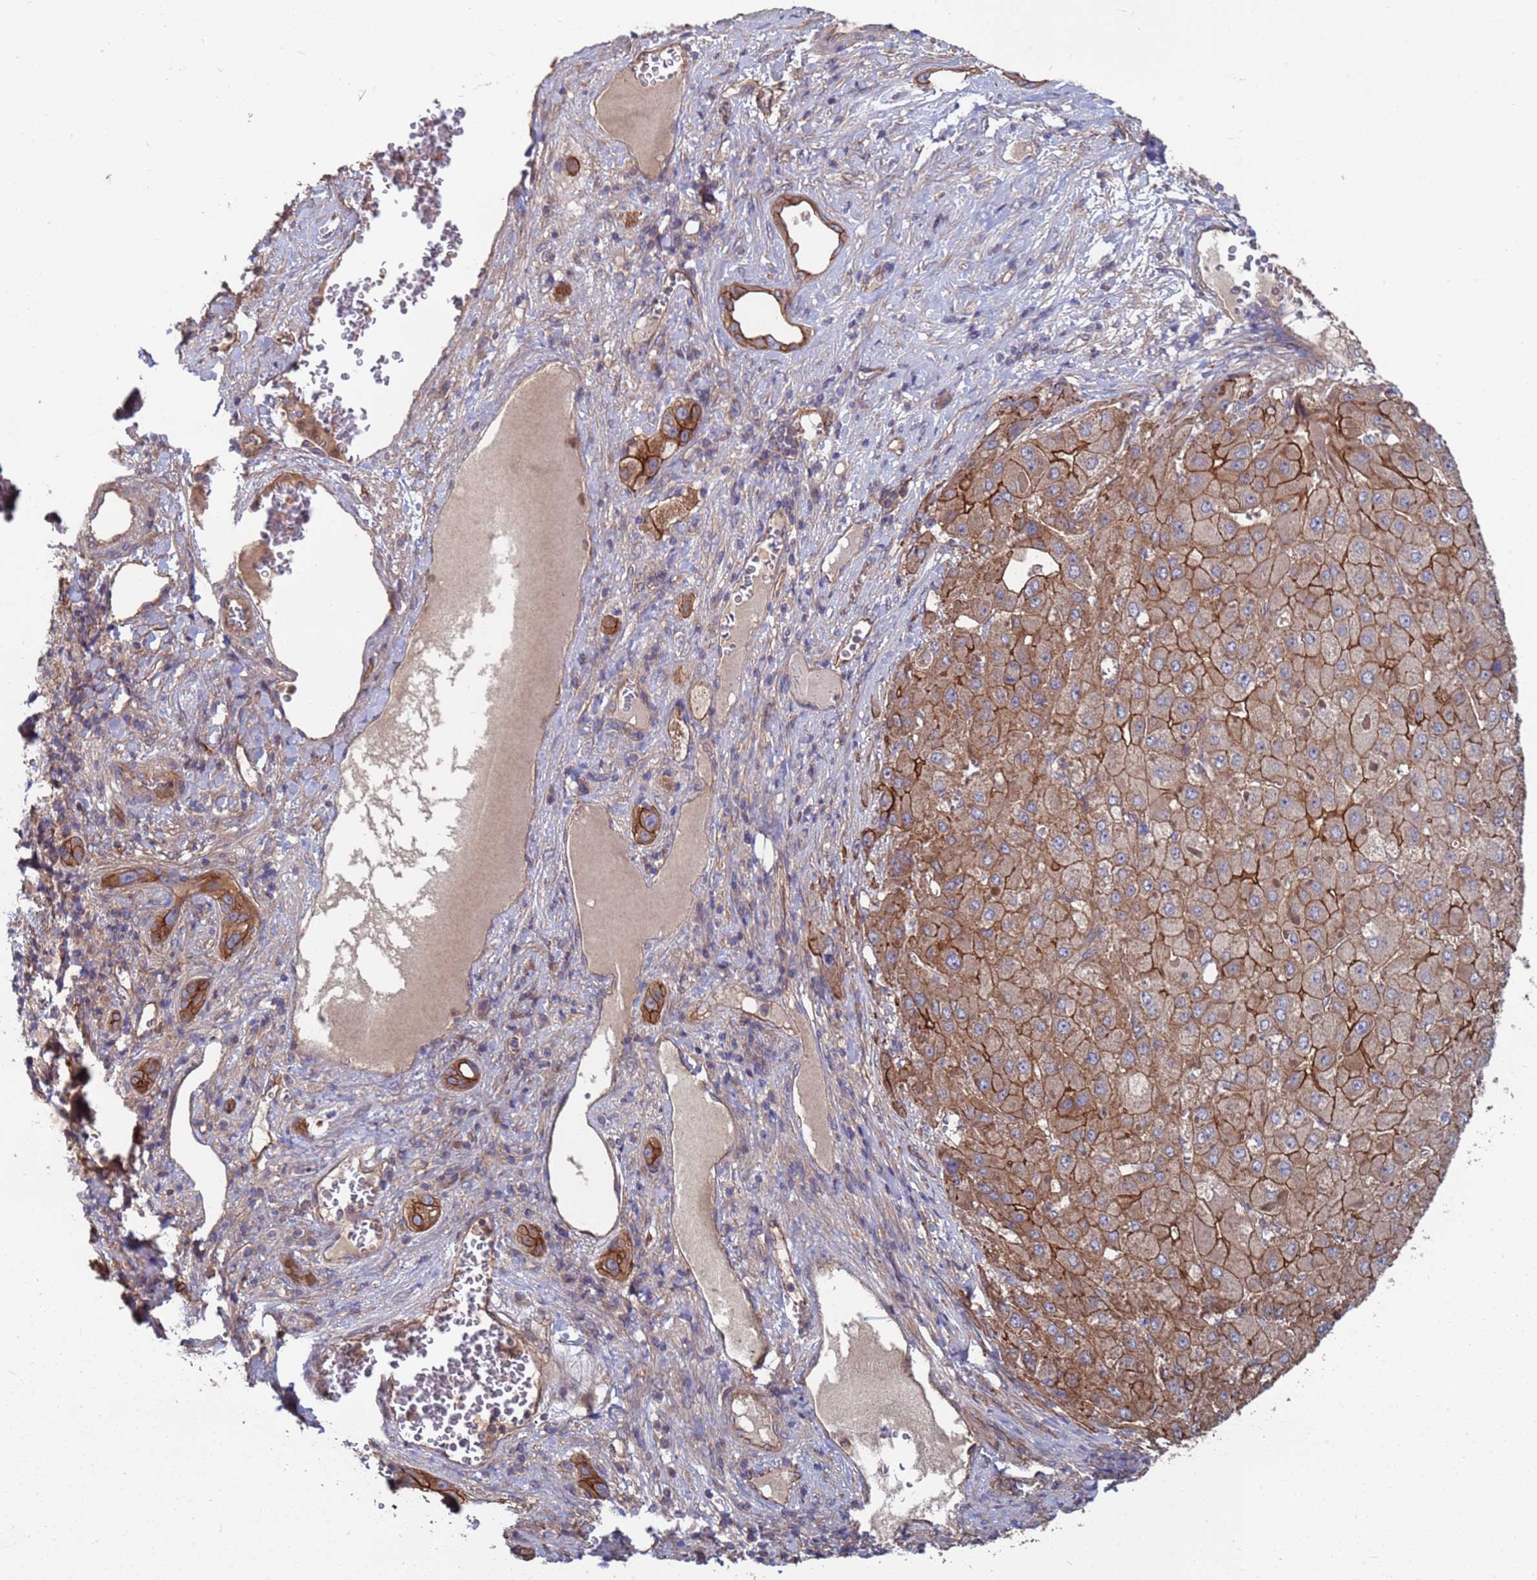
{"staining": {"intensity": "moderate", "quantity": ">75%", "location": "cytoplasmic/membranous"}, "tissue": "liver cancer", "cell_type": "Tumor cells", "image_type": "cancer", "snomed": [{"axis": "morphology", "description": "Carcinoma, Hepatocellular, NOS"}, {"axis": "topography", "description": "Liver"}], "caption": "Immunohistochemical staining of human liver hepatocellular carcinoma displays medium levels of moderate cytoplasmic/membranous positivity in about >75% of tumor cells.", "gene": "NDUFAF6", "patient": {"sex": "female", "age": 73}}